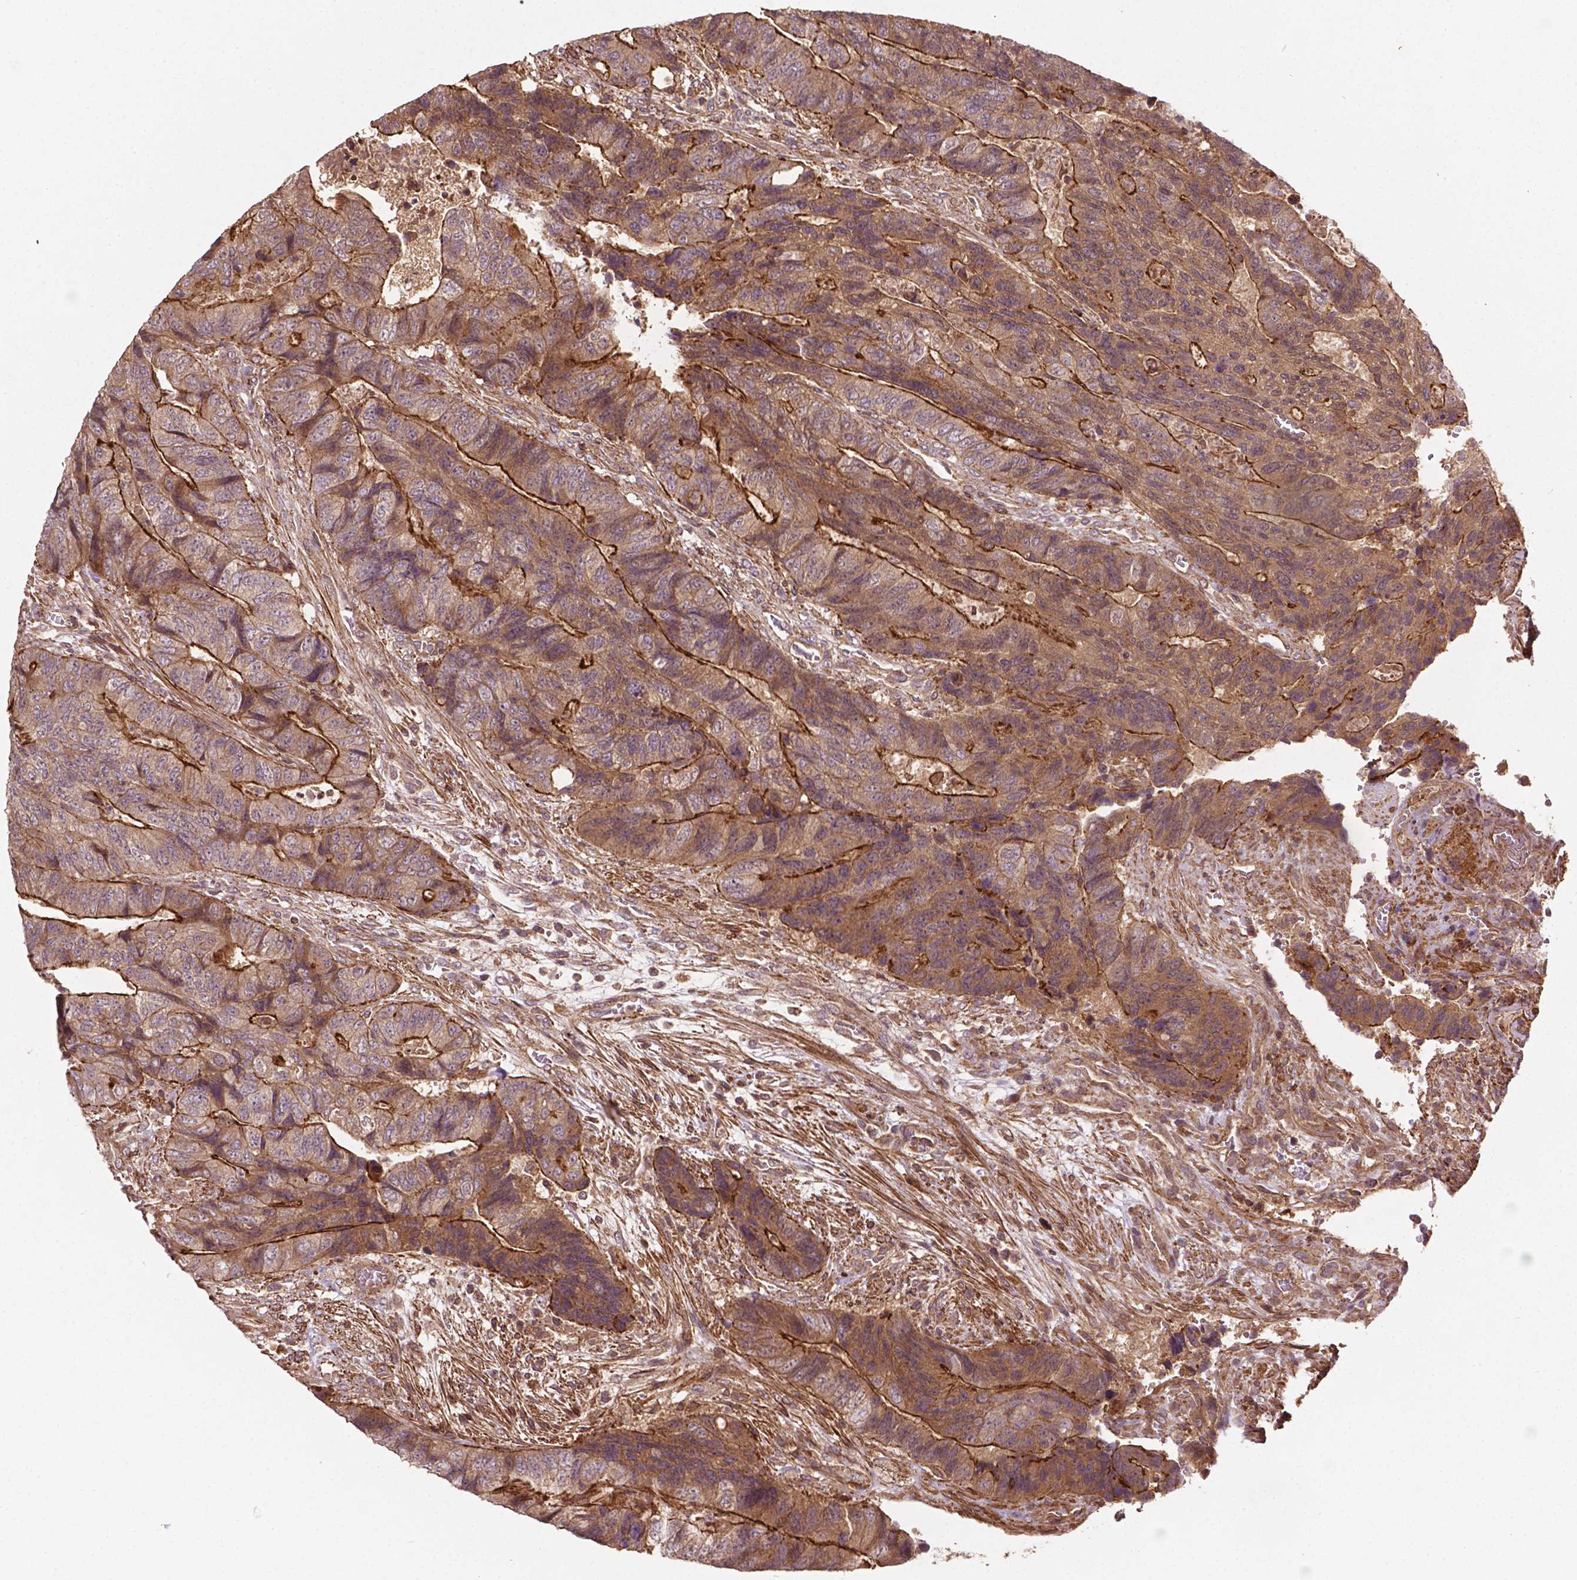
{"staining": {"intensity": "moderate", "quantity": ">75%", "location": "cytoplasmic/membranous"}, "tissue": "colorectal cancer", "cell_type": "Tumor cells", "image_type": "cancer", "snomed": [{"axis": "morphology", "description": "Normal tissue, NOS"}, {"axis": "morphology", "description": "Adenocarcinoma, NOS"}, {"axis": "topography", "description": "Colon"}], "caption": "Human colorectal cancer stained with a brown dye shows moderate cytoplasmic/membranous positive staining in approximately >75% of tumor cells.", "gene": "ZMYND19", "patient": {"sex": "female", "age": 48}}